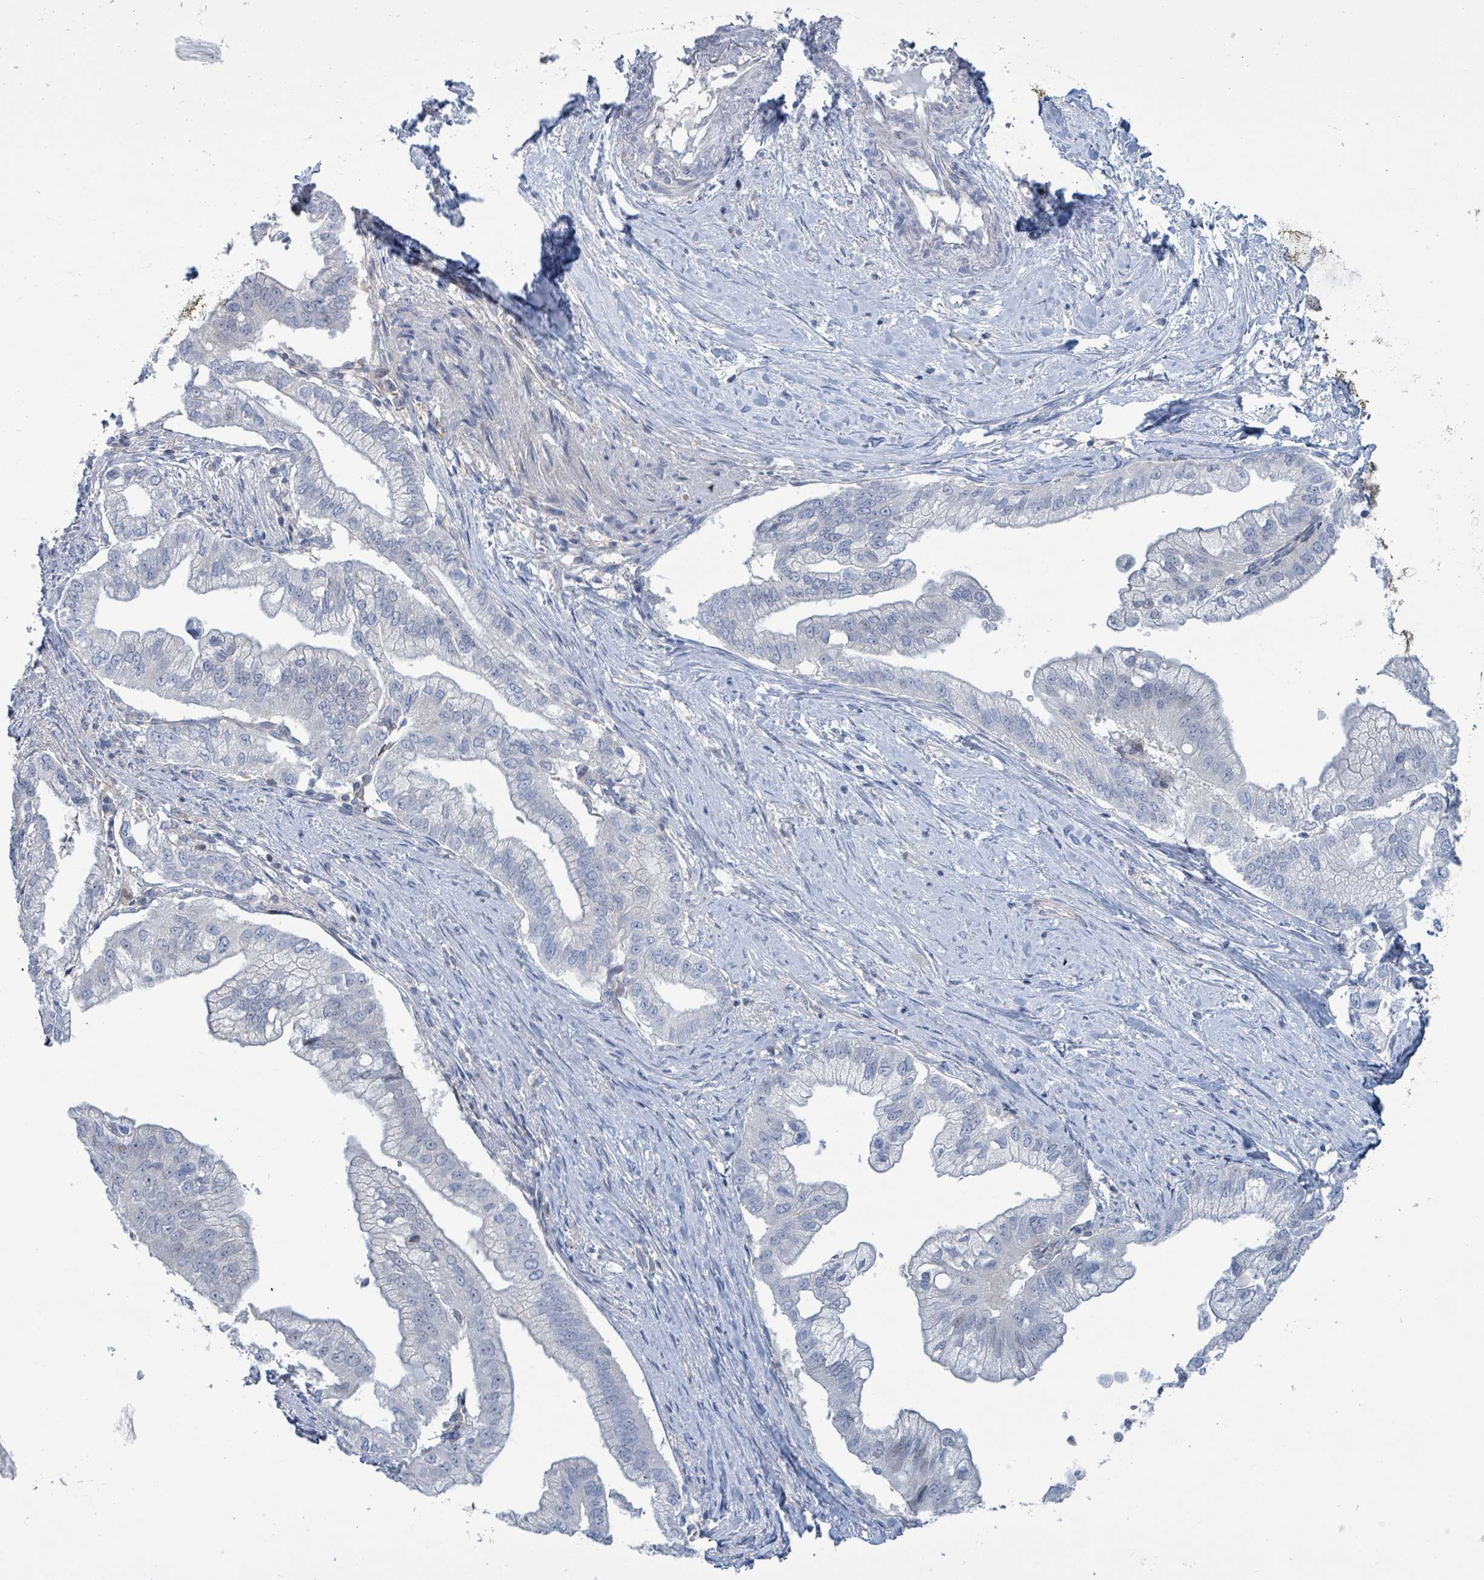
{"staining": {"intensity": "negative", "quantity": "none", "location": "none"}, "tissue": "pancreatic cancer", "cell_type": "Tumor cells", "image_type": "cancer", "snomed": [{"axis": "morphology", "description": "Adenocarcinoma, NOS"}, {"axis": "topography", "description": "Pancreas"}], "caption": "High magnification brightfield microscopy of pancreatic adenocarcinoma stained with DAB (3,3'-diaminobenzidine) (brown) and counterstained with hematoxylin (blue): tumor cells show no significant expression.", "gene": "DGKZ", "patient": {"sex": "male", "age": 70}}